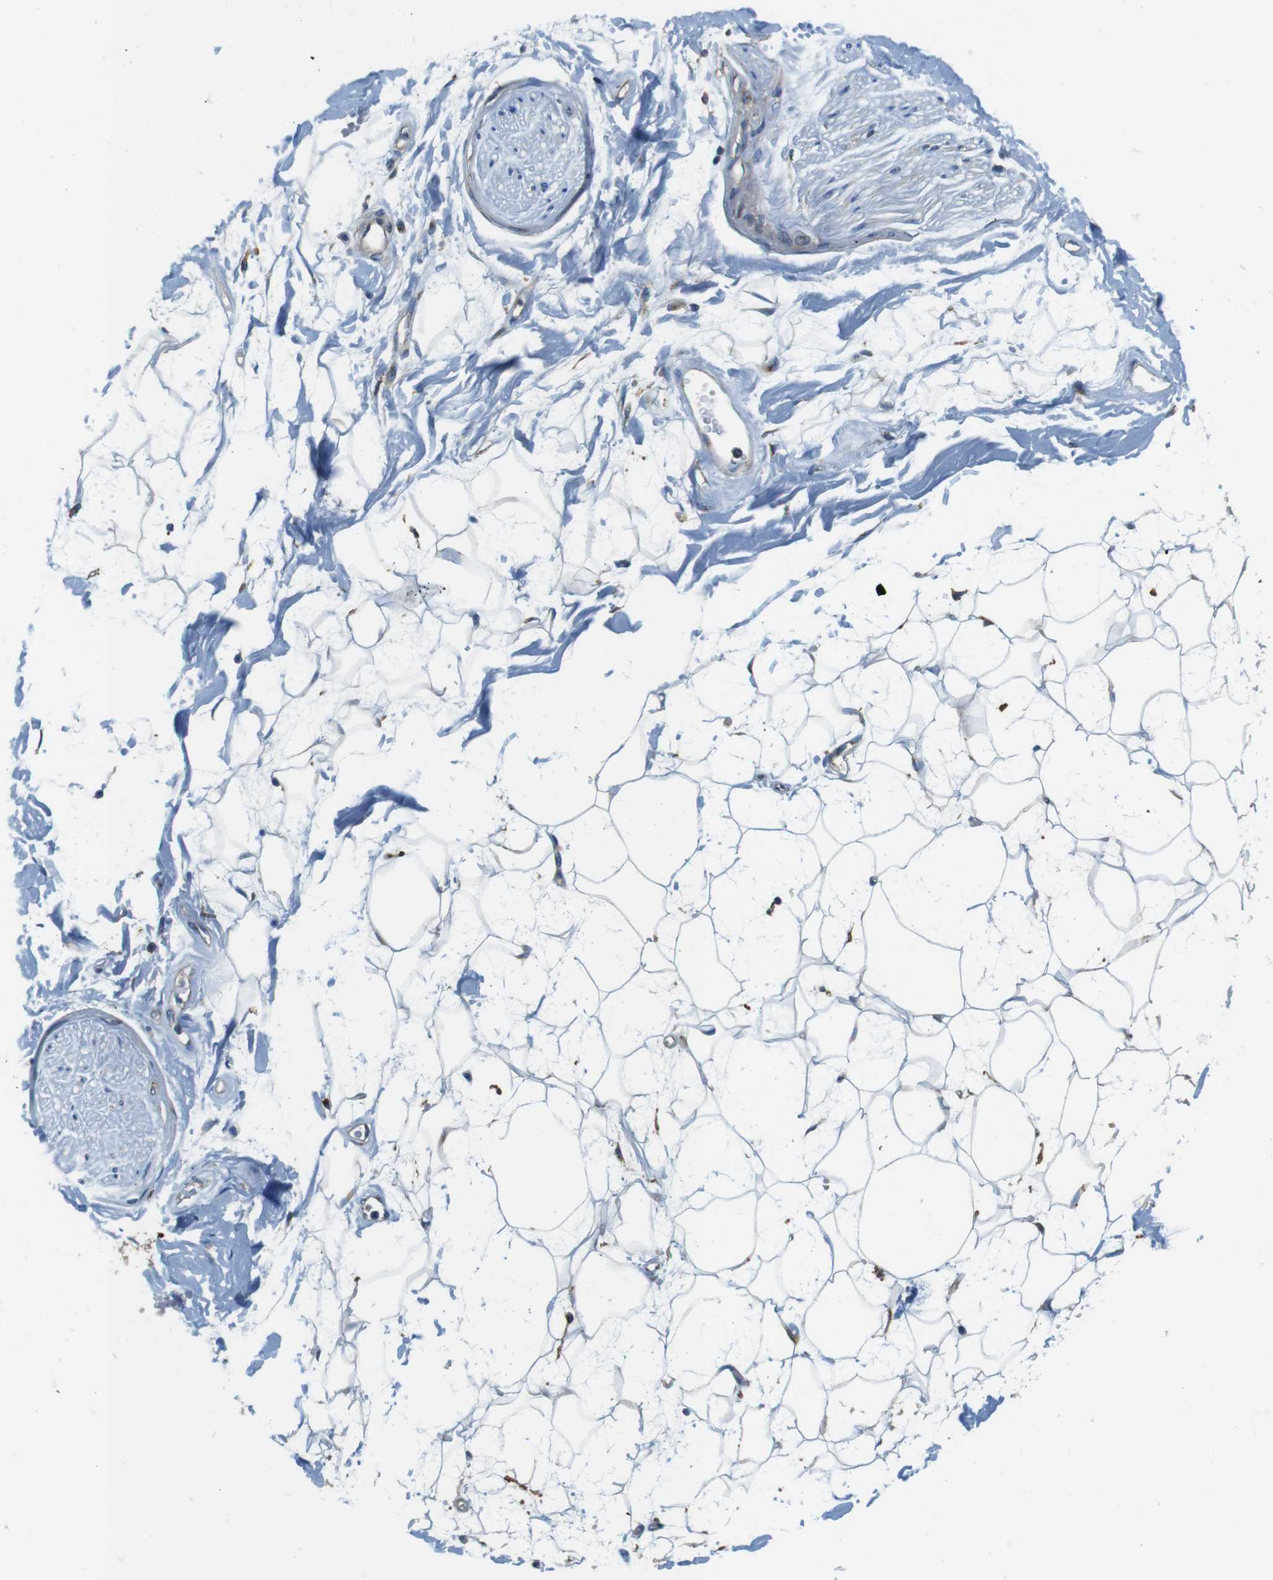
{"staining": {"intensity": "moderate", "quantity": "<25%", "location": "cytoplasmic/membranous"}, "tissue": "adipose tissue", "cell_type": "Adipocytes", "image_type": "normal", "snomed": [{"axis": "morphology", "description": "Normal tissue, NOS"}, {"axis": "topography", "description": "Soft tissue"}], "caption": "IHC staining of benign adipose tissue, which displays low levels of moderate cytoplasmic/membranous expression in about <25% of adipocytes indicating moderate cytoplasmic/membranous protein staining. The staining was performed using DAB (3,3'-diaminobenzidine) (brown) for protein detection and nuclei were counterstained in hematoxylin (blue).", "gene": "DENND4C", "patient": {"sex": "male", "age": 72}}